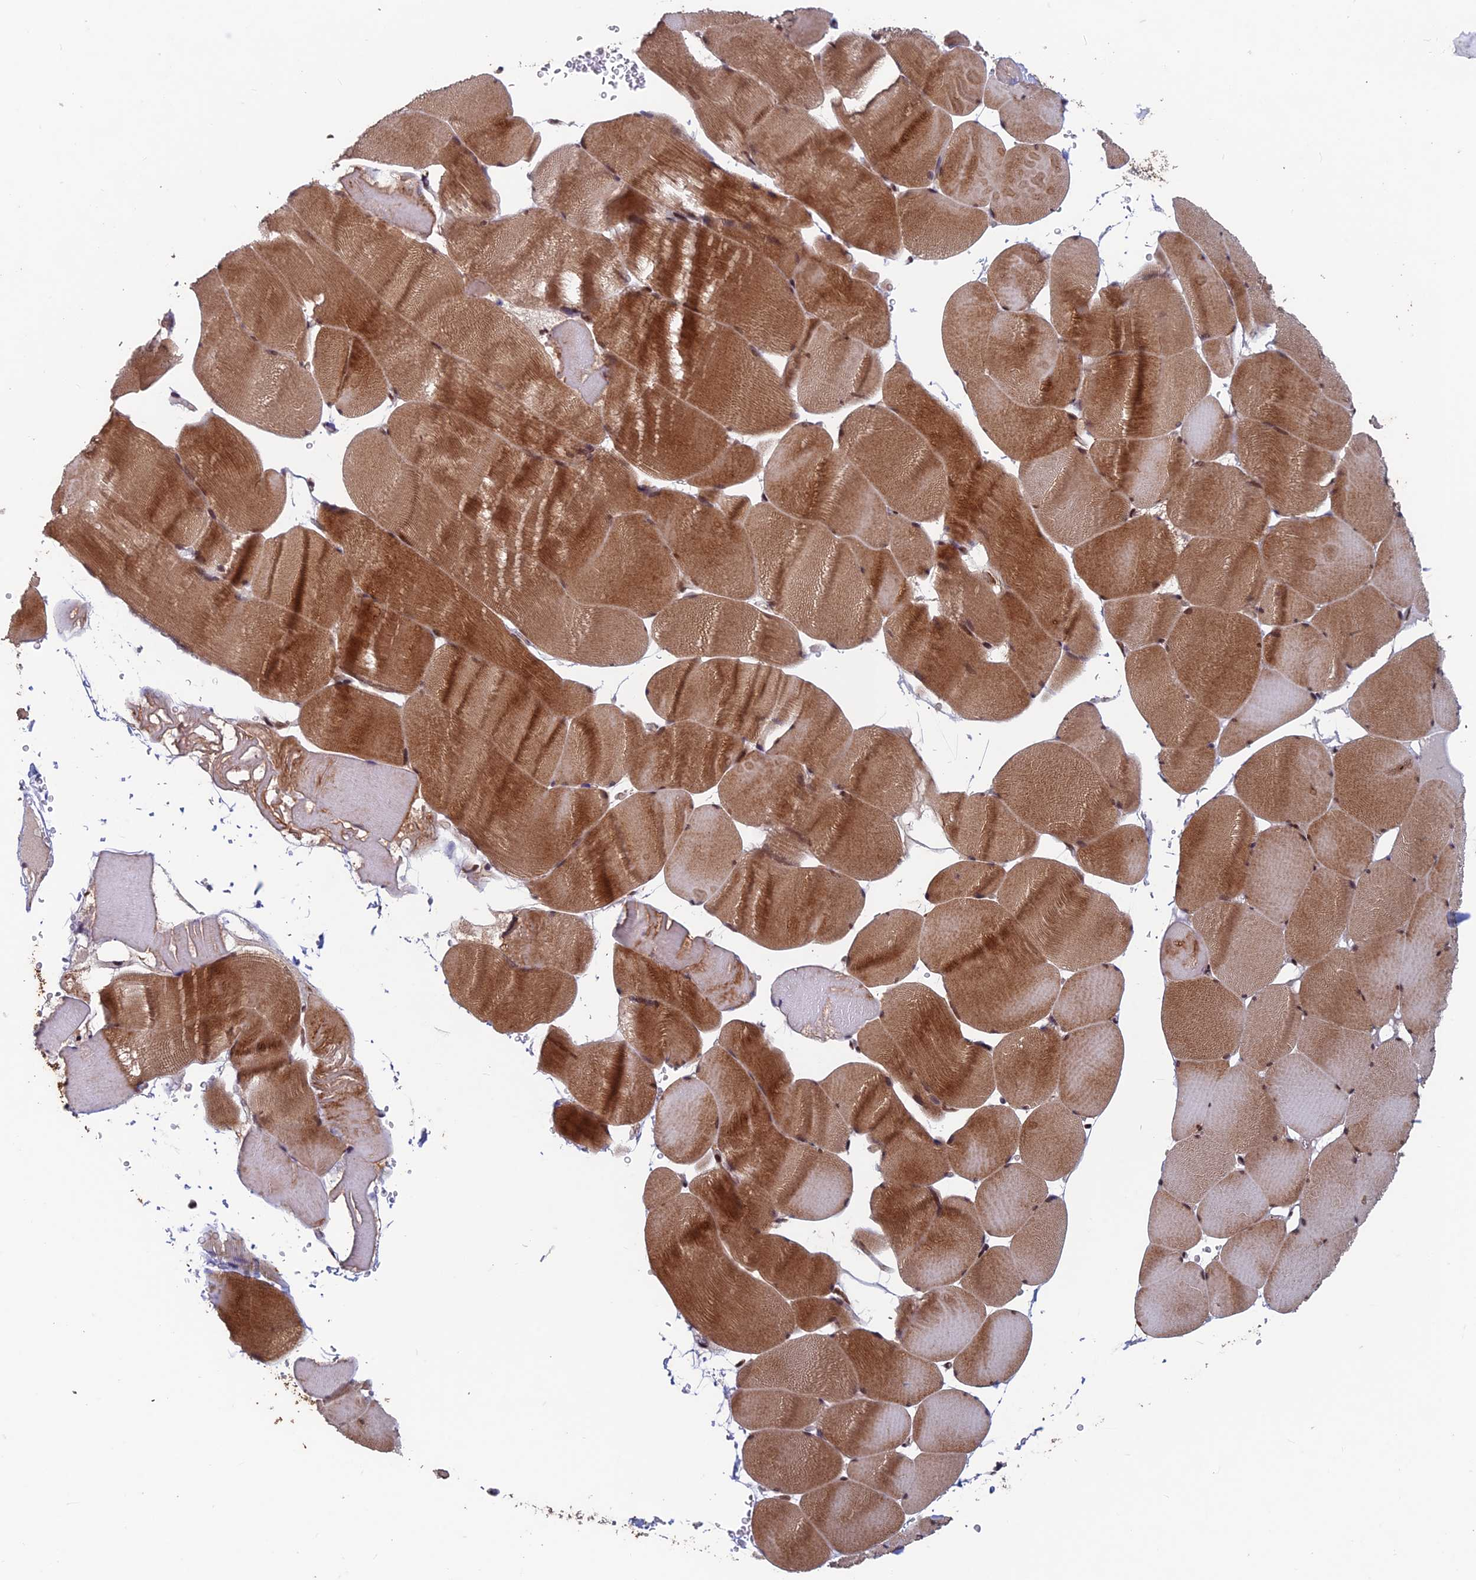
{"staining": {"intensity": "strong", "quantity": "25%-75%", "location": "cytoplasmic/membranous"}, "tissue": "skeletal muscle", "cell_type": "Myocytes", "image_type": "normal", "snomed": [{"axis": "morphology", "description": "Normal tissue, NOS"}, {"axis": "topography", "description": "Skeletal muscle"}], "caption": "This photomicrograph reveals immunohistochemistry (IHC) staining of unremarkable human skeletal muscle, with high strong cytoplasmic/membranous expression in about 25%-75% of myocytes.", "gene": "FAM53C", "patient": {"sex": "male", "age": 62}}